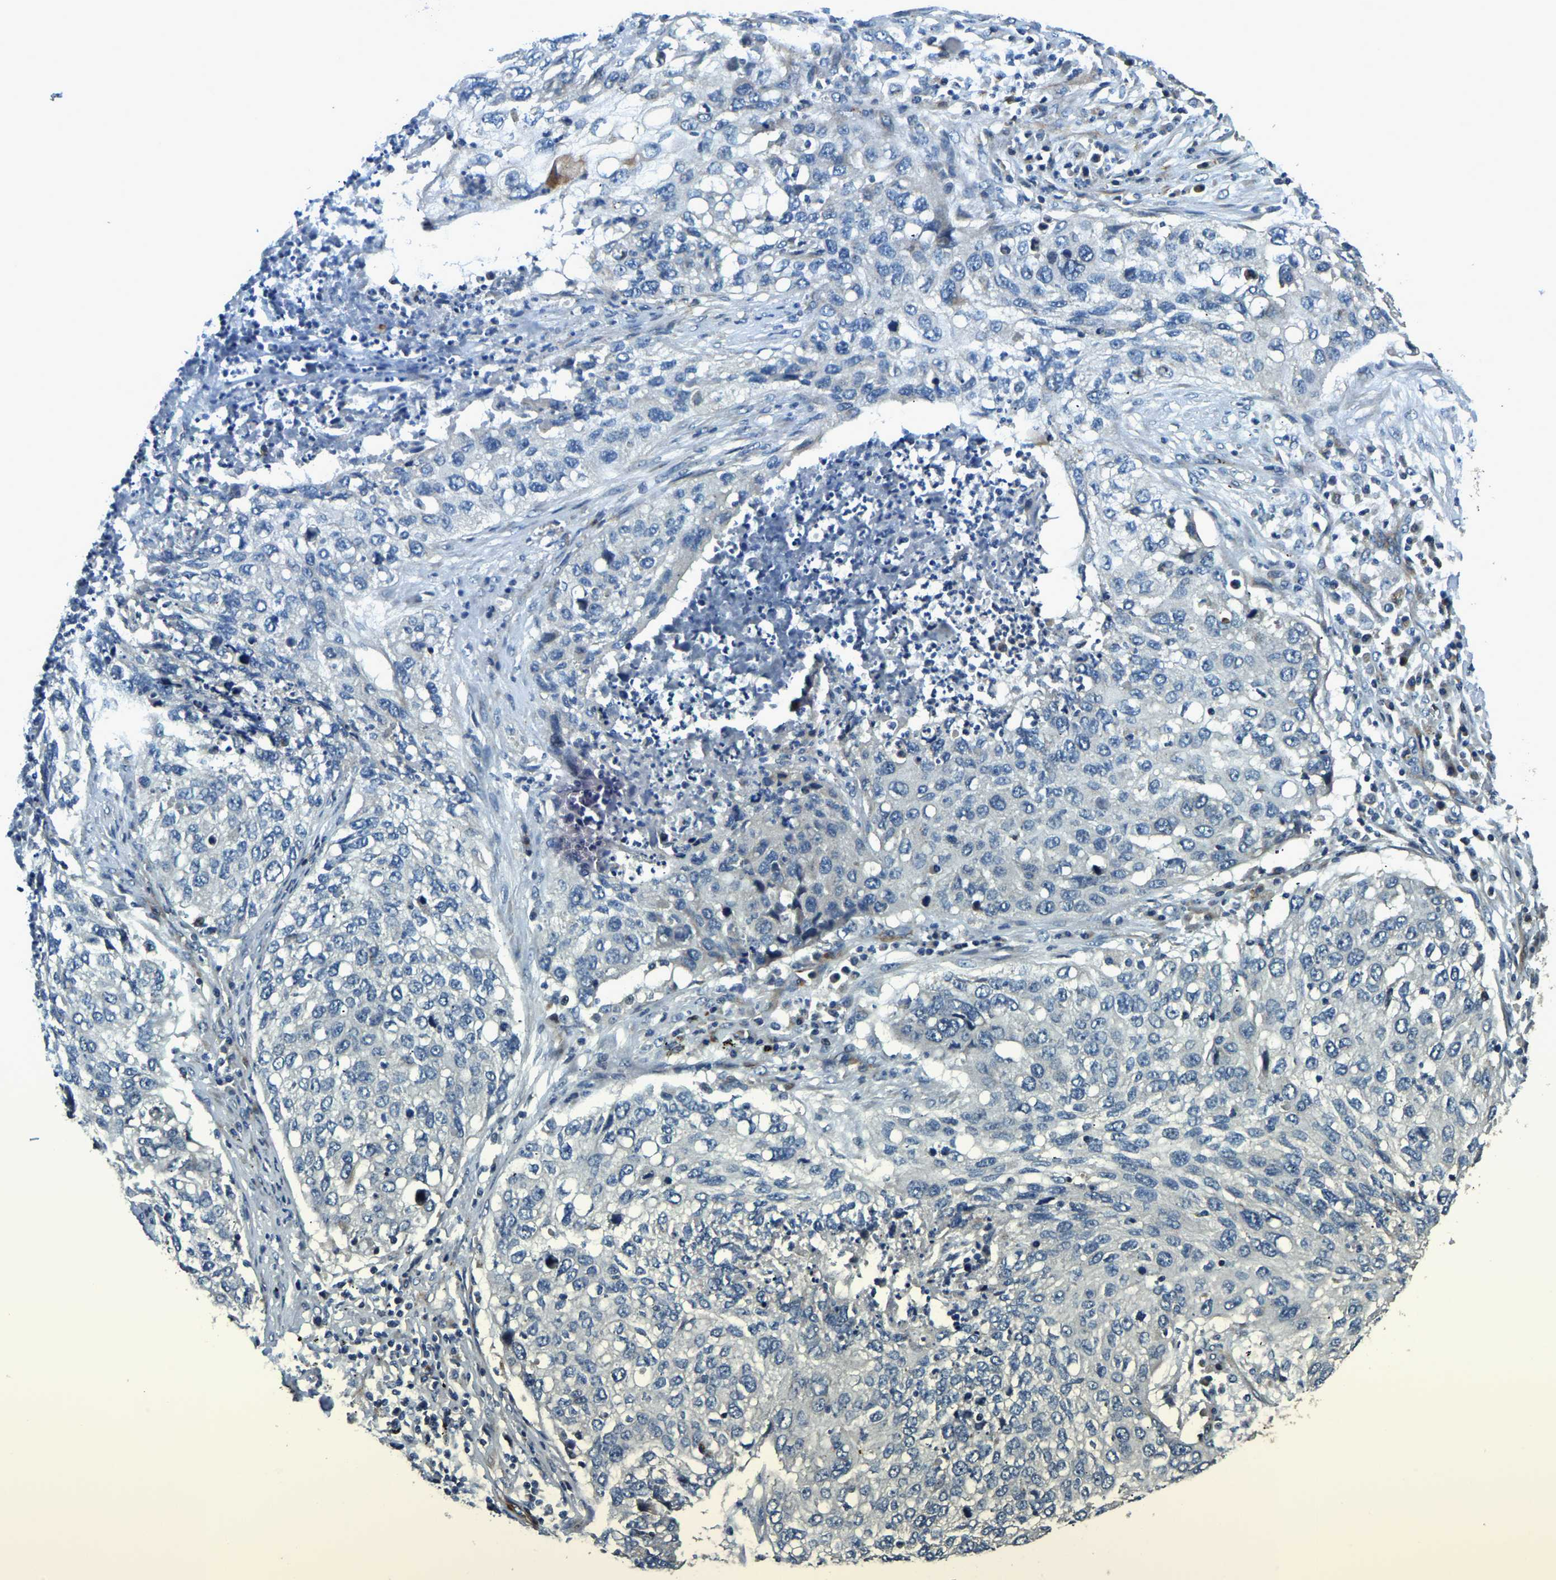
{"staining": {"intensity": "negative", "quantity": "none", "location": "none"}, "tissue": "lung cancer", "cell_type": "Tumor cells", "image_type": "cancer", "snomed": [{"axis": "morphology", "description": "Squamous cell carcinoma, NOS"}, {"axis": "topography", "description": "Lung"}], "caption": "Tumor cells are negative for protein expression in human lung squamous cell carcinoma. (Brightfield microscopy of DAB IHC at high magnification).", "gene": "RNF39", "patient": {"sex": "female", "age": 63}}